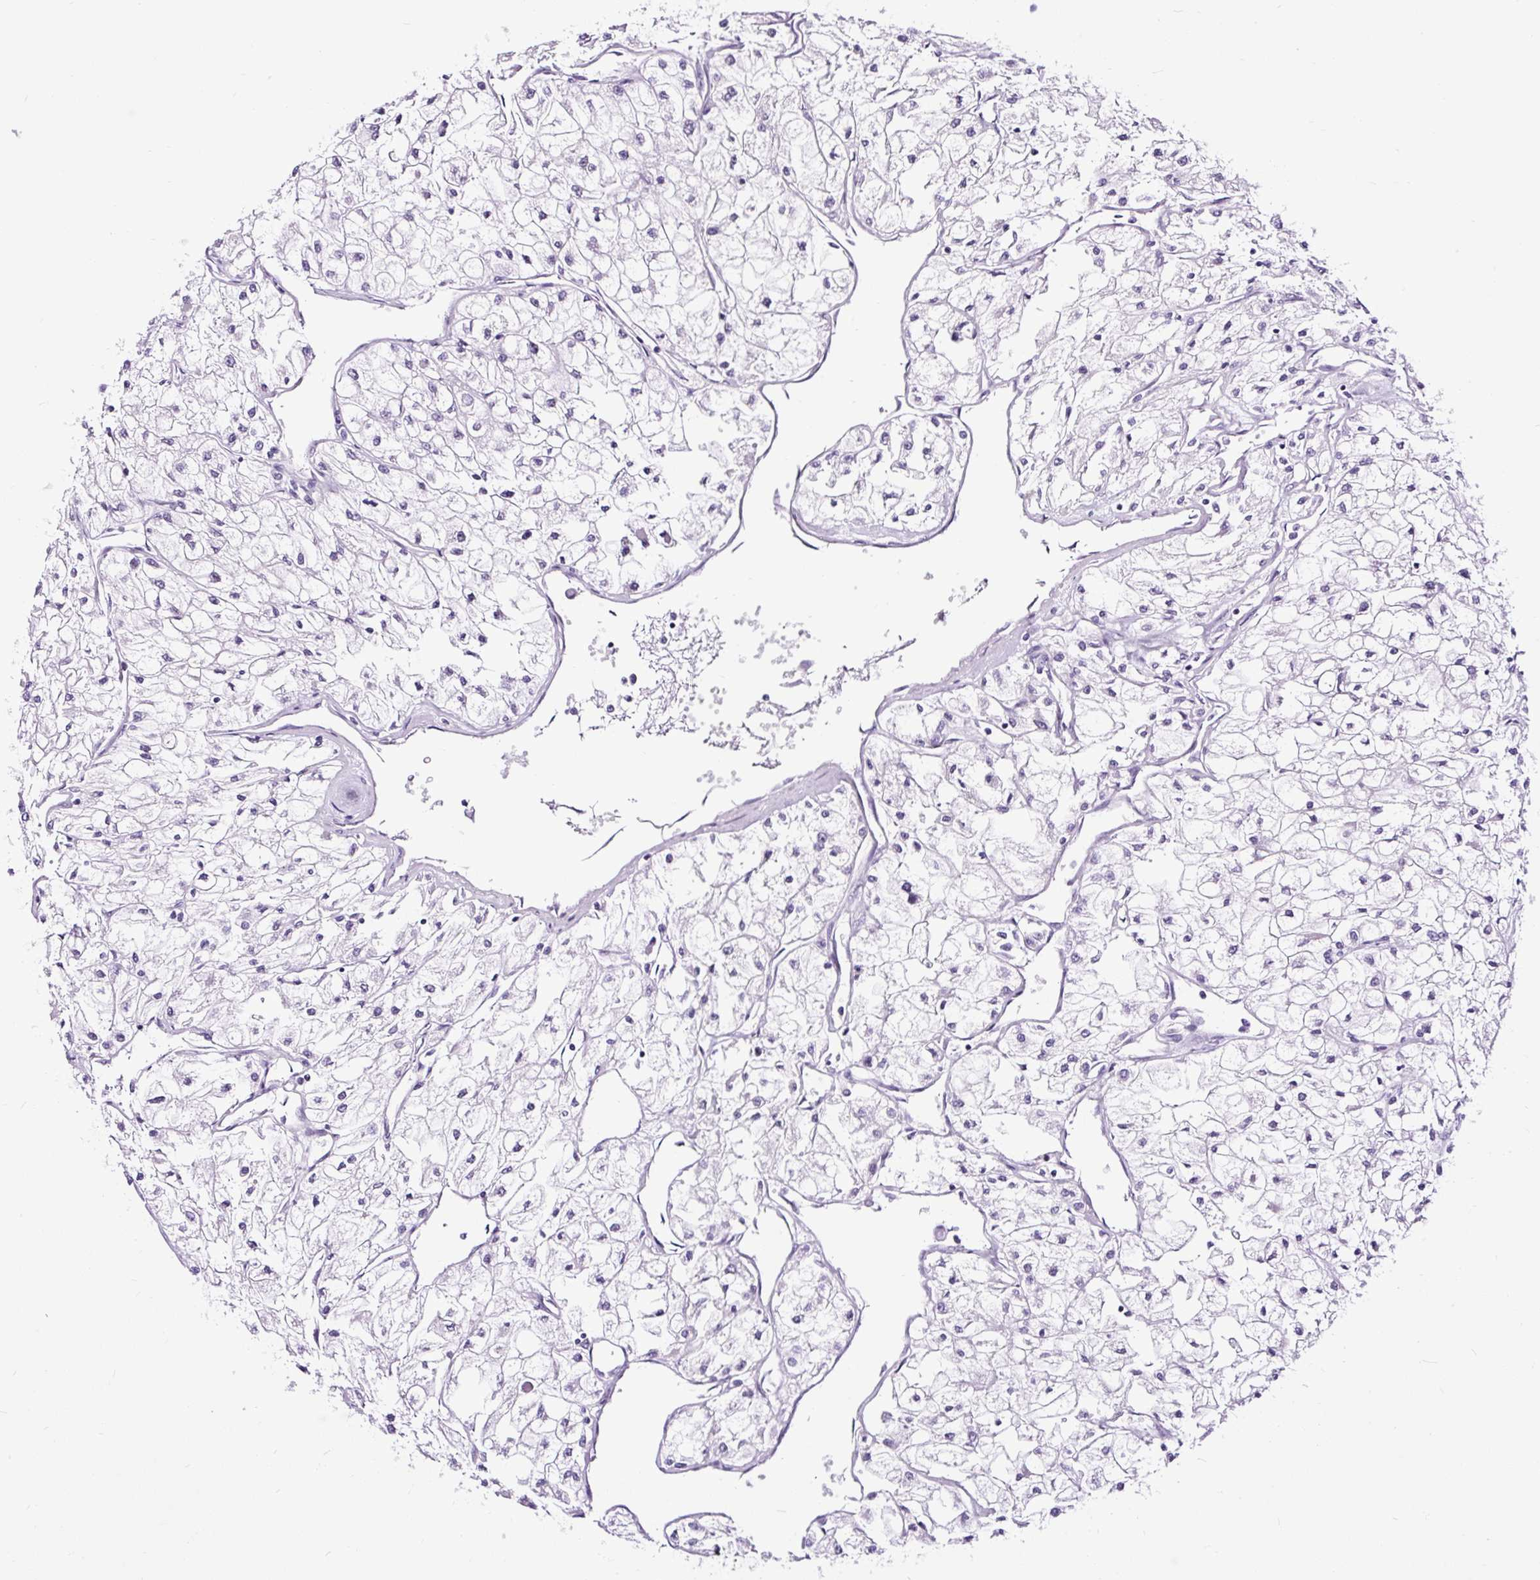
{"staining": {"intensity": "negative", "quantity": "none", "location": "none"}, "tissue": "renal cancer", "cell_type": "Tumor cells", "image_type": "cancer", "snomed": [{"axis": "morphology", "description": "Adenocarcinoma, NOS"}, {"axis": "topography", "description": "Kidney"}], "caption": "Tumor cells are negative for brown protein staining in renal adenocarcinoma.", "gene": "NPHS2", "patient": {"sex": "male", "age": 80}}